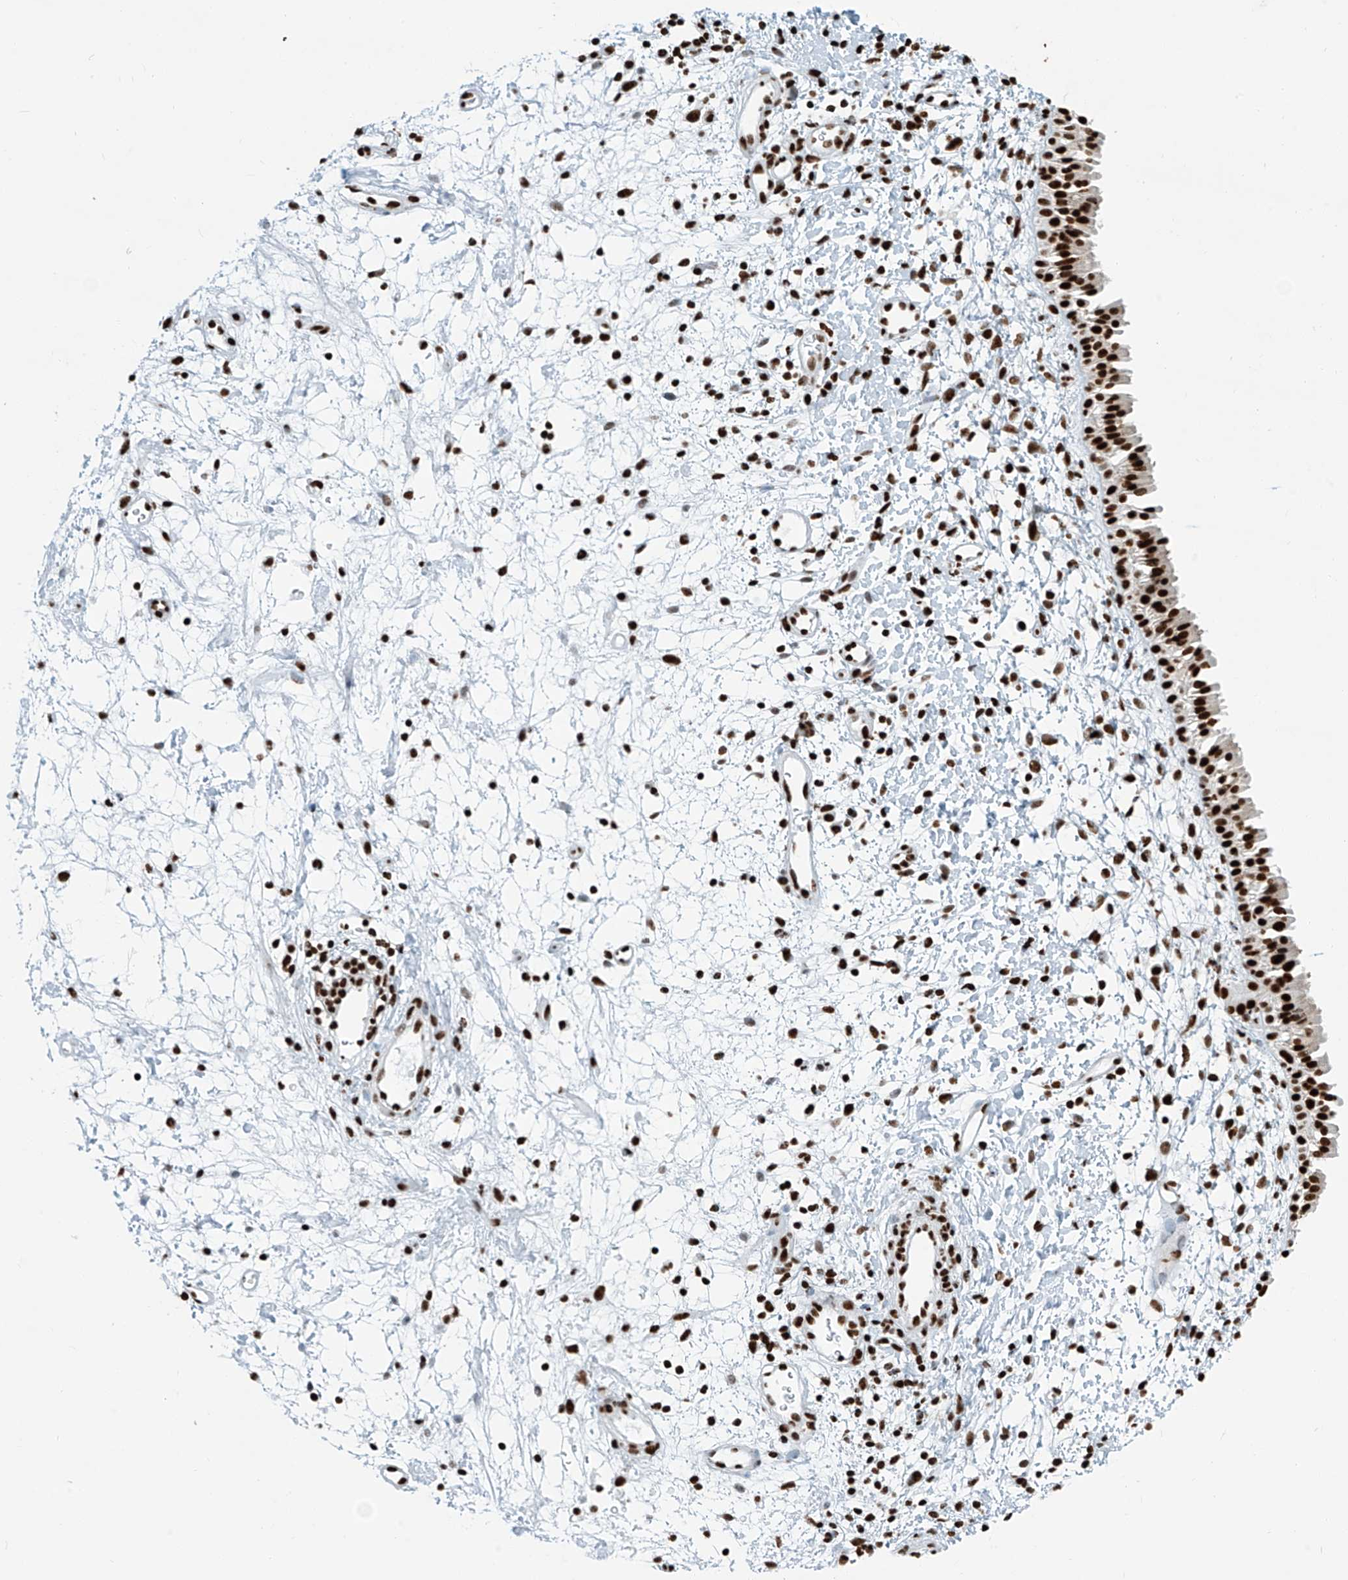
{"staining": {"intensity": "strong", "quantity": ">75%", "location": "nuclear"}, "tissue": "nasopharynx", "cell_type": "Respiratory epithelial cells", "image_type": "normal", "snomed": [{"axis": "morphology", "description": "Normal tissue, NOS"}, {"axis": "topography", "description": "Nasopharynx"}], "caption": "About >75% of respiratory epithelial cells in benign nasopharynx reveal strong nuclear protein positivity as visualized by brown immunohistochemical staining.", "gene": "ENSG00000257390", "patient": {"sex": "male", "age": 22}}